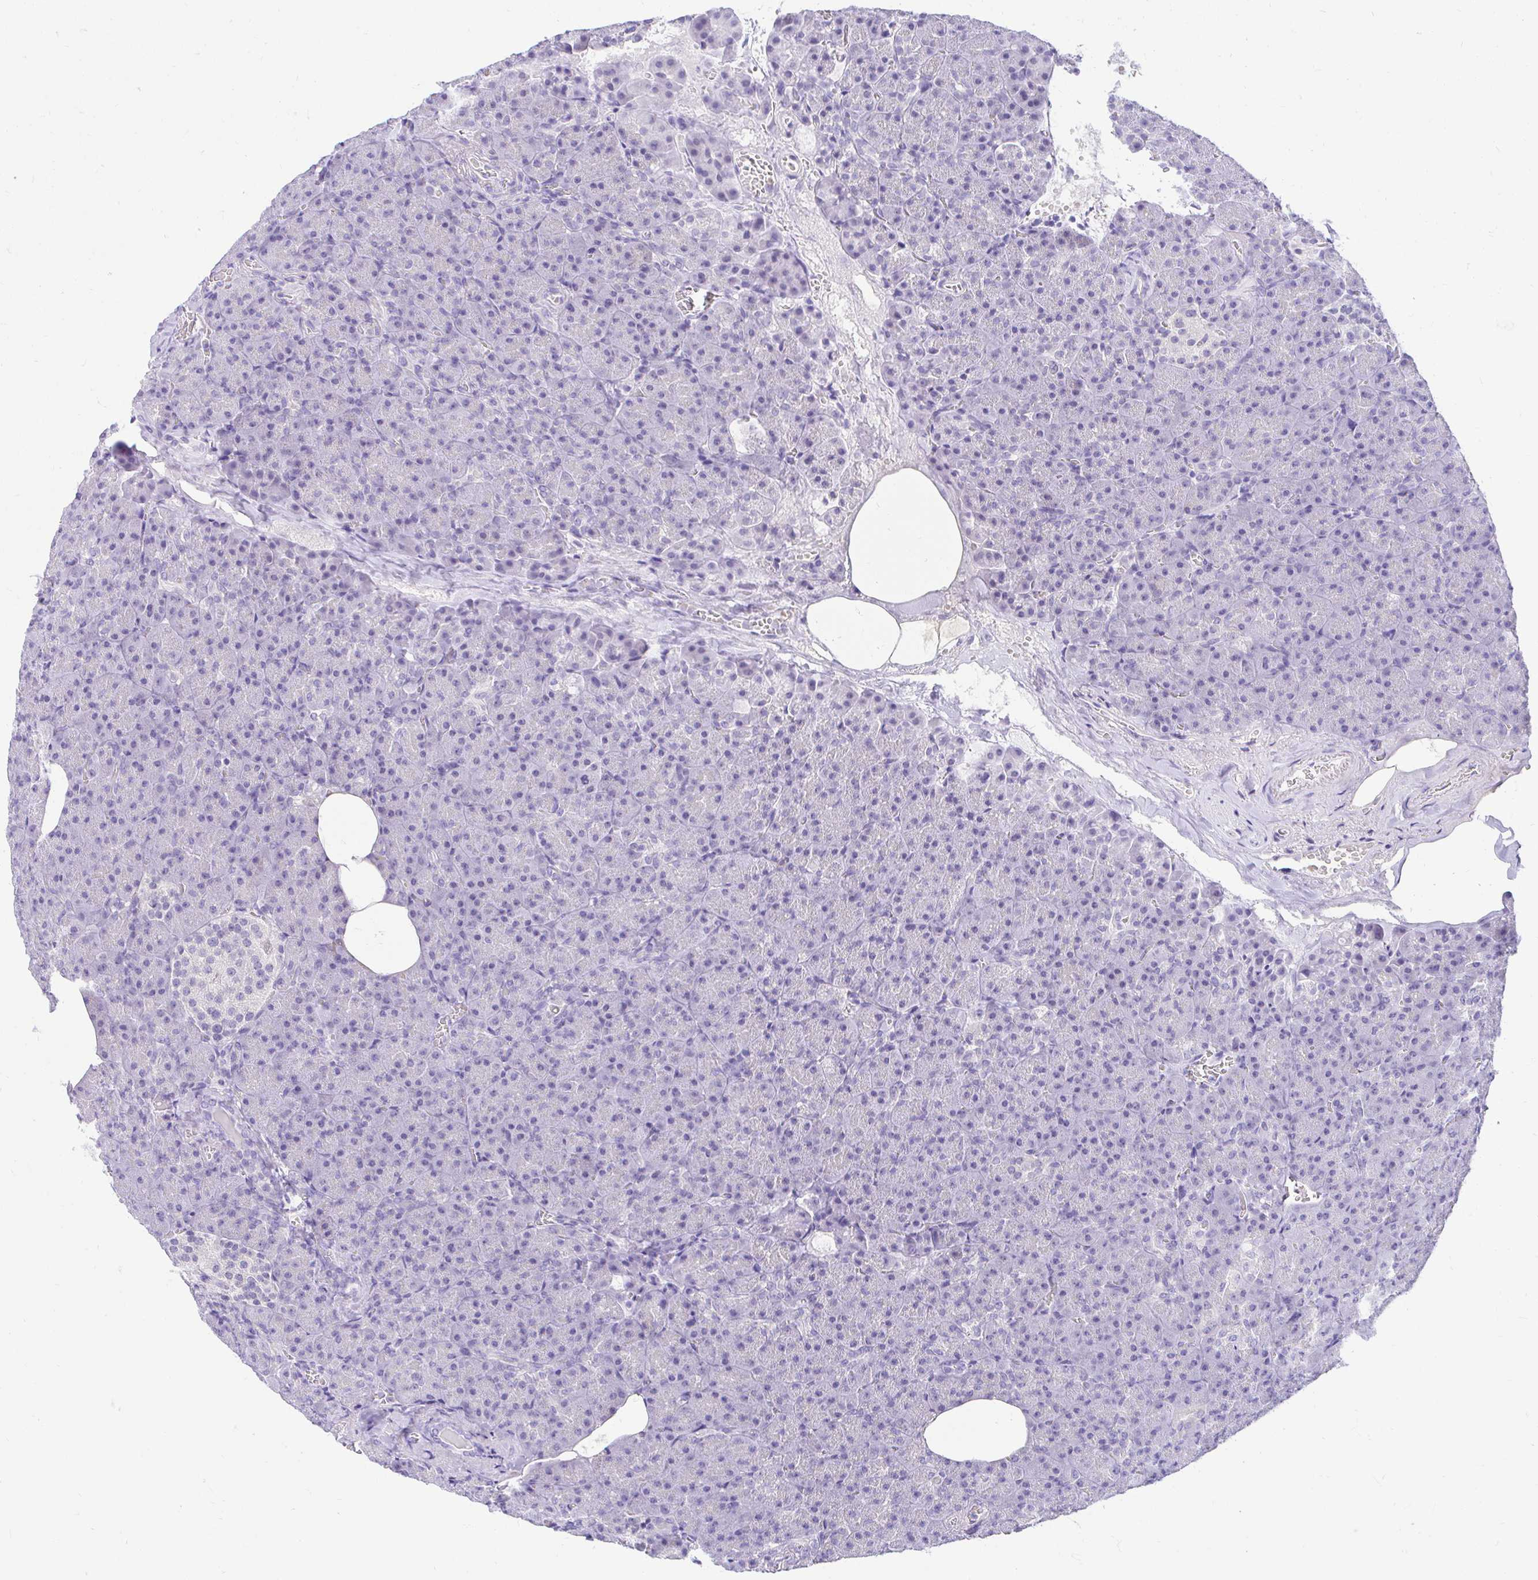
{"staining": {"intensity": "negative", "quantity": "none", "location": "none"}, "tissue": "pancreas", "cell_type": "Exocrine glandular cells", "image_type": "normal", "snomed": [{"axis": "morphology", "description": "Normal tissue, NOS"}, {"axis": "topography", "description": "Pancreas"}], "caption": "Exocrine glandular cells show no significant protein staining in benign pancreas.", "gene": "FATE1", "patient": {"sex": "female", "age": 74}}